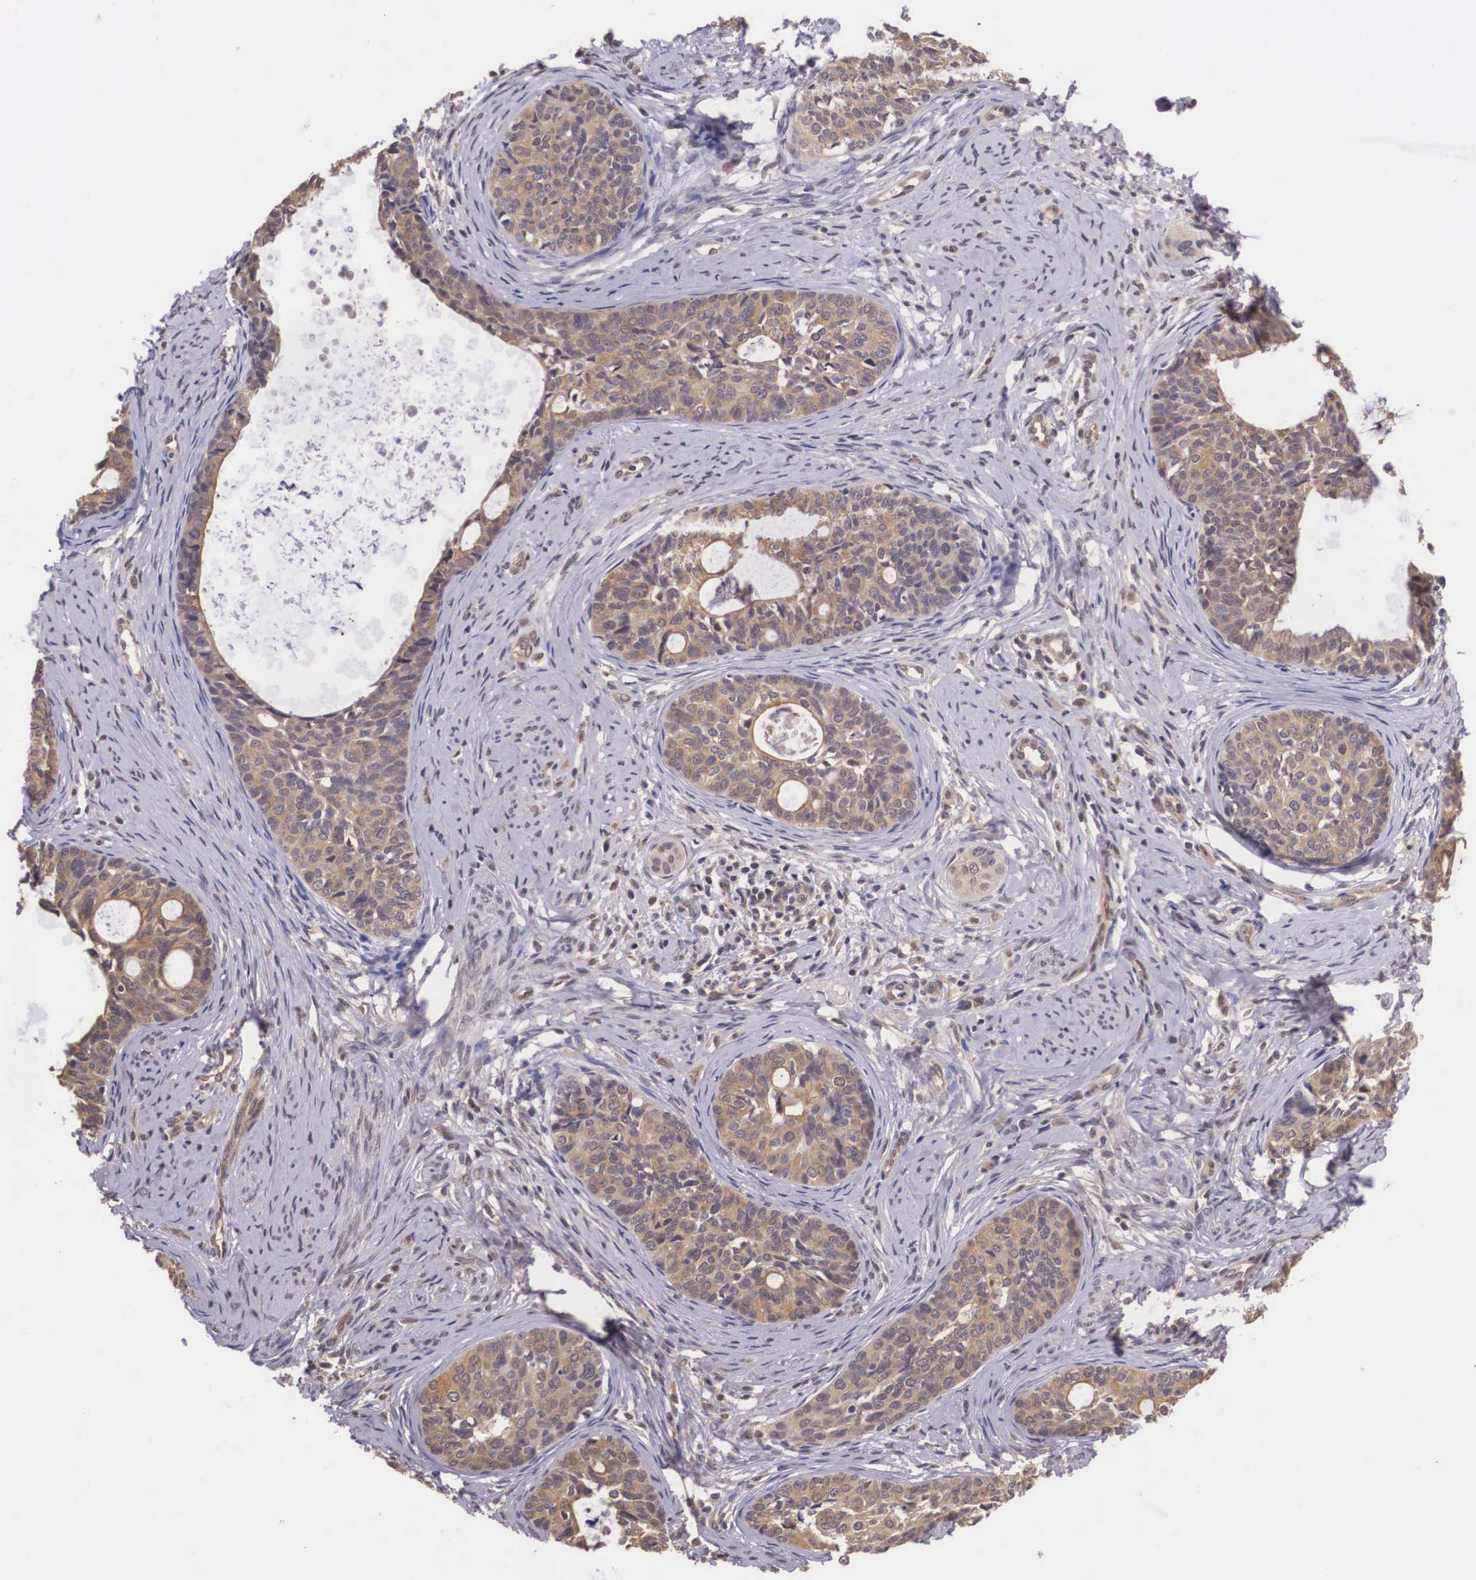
{"staining": {"intensity": "moderate", "quantity": ">75%", "location": "cytoplasmic/membranous"}, "tissue": "cervical cancer", "cell_type": "Tumor cells", "image_type": "cancer", "snomed": [{"axis": "morphology", "description": "Squamous cell carcinoma, NOS"}, {"axis": "topography", "description": "Cervix"}], "caption": "Cervical squamous cell carcinoma stained with DAB (3,3'-diaminobenzidine) immunohistochemistry (IHC) exhibits medium levels of moderate cytoplasmic/membranous positivity in approximately >75% of tumor cells.", "gene": "VASH1", "patient": {"sex": "female", "age": 34}}